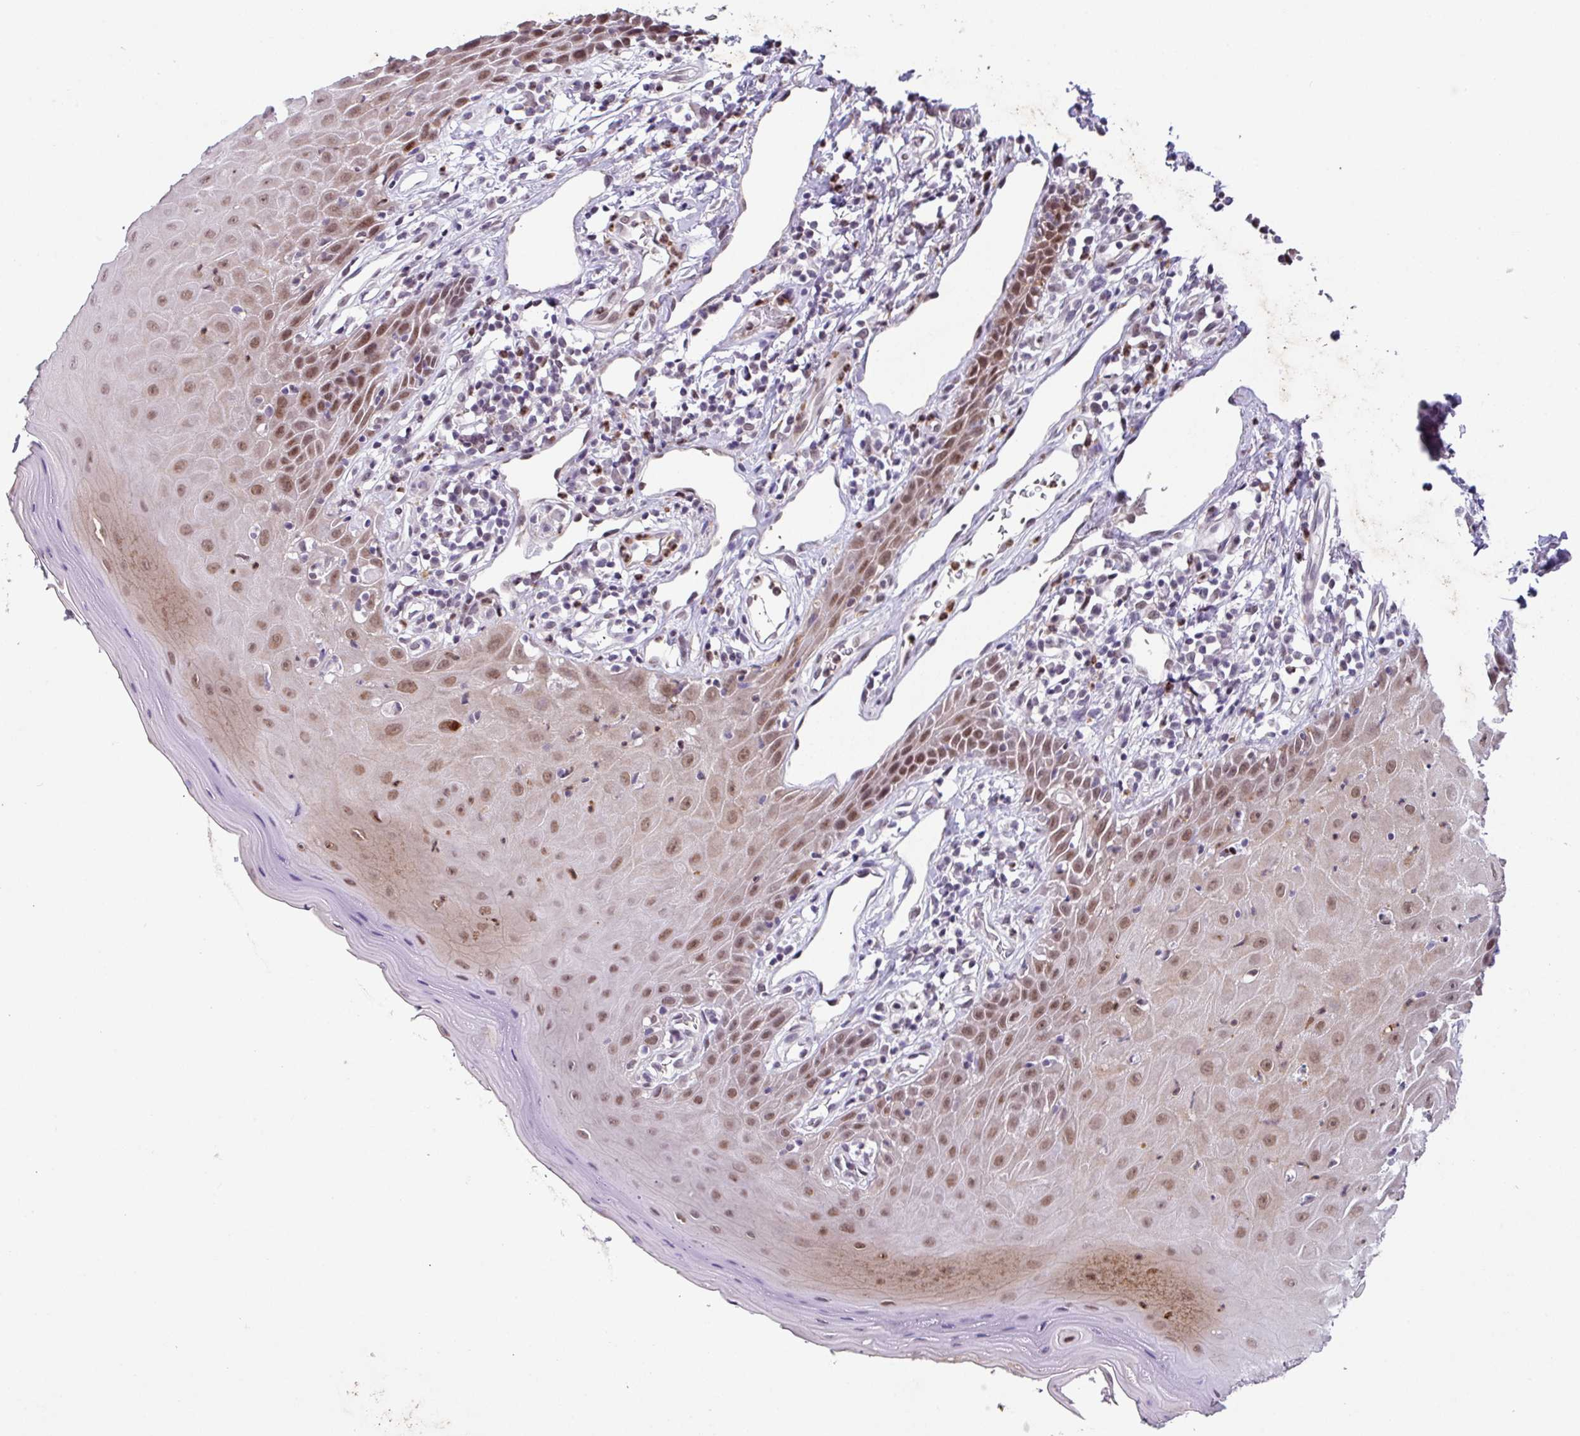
{"staining": {"intensity": "moderate", "quantity": "25%-75%", "location": "nuclear"}, "tissue": "oral mucosa", "cell_type": "Squamous epithelial cells", "image_type": "normal", "snomed": [{"axis": "morphology", "description": "Normal tissue, NOS"}, {"axis": "topography", "description": "Oral tissue"}, {"axis": "topography", "description": "Tounge, NOS"}], "caption": "Moderate nuclear staining is appreciated in approximately 25%-75% of squamous epithelial cells in normal oral mucosa. (brown staining indicates protein expression, while blue staining denotes nuclei).", "gene": "ZFP3", "patient": {"sex": "female", "age": 59}}